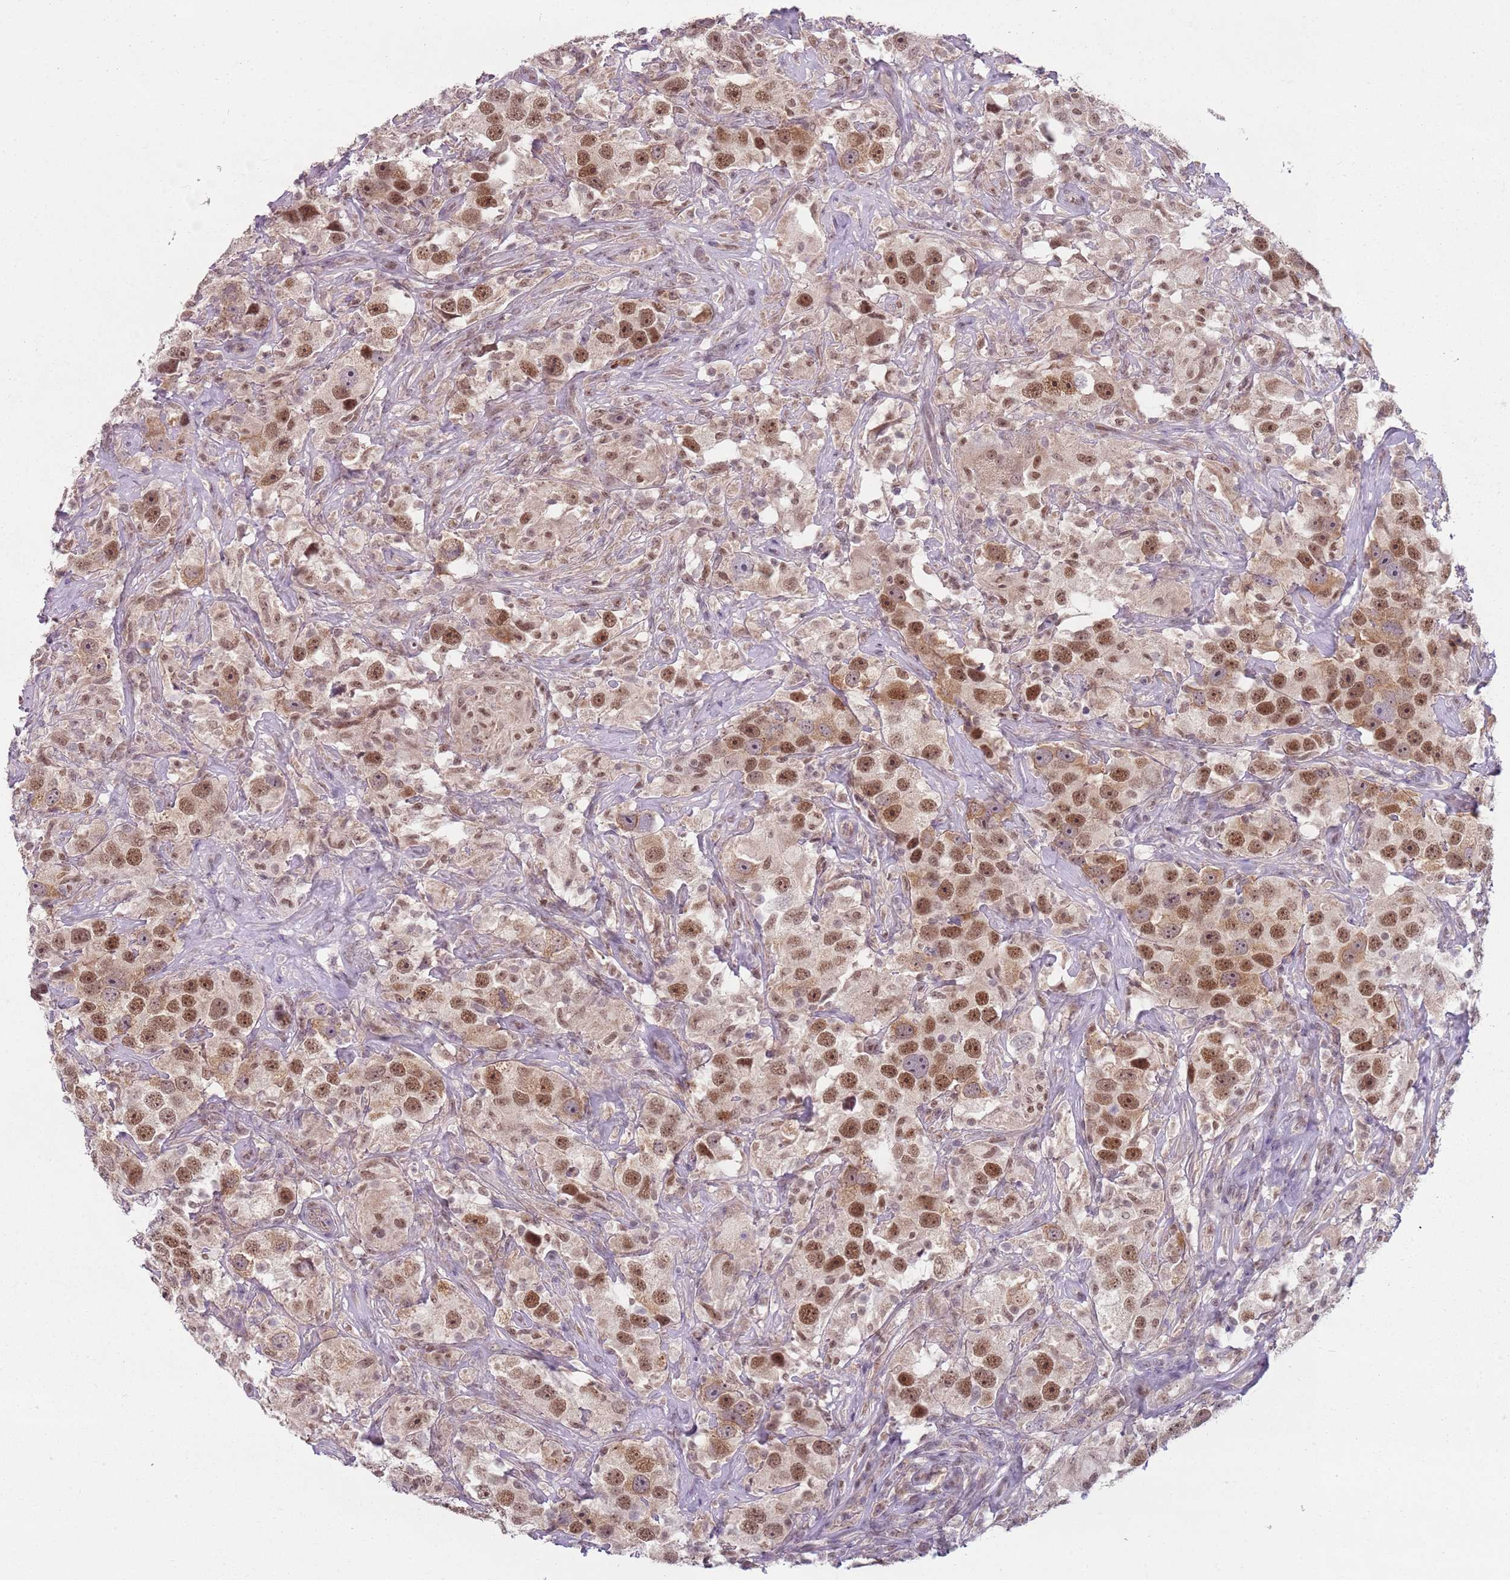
{"staining": {"intensity": "strong", "quantity": "25%-75%", "location": "nuclear"}, "tissue": "testis cancer", "cell_type": "Tumor cells", "image_type": "cancer", "snomed": [{"axis": "morphology", "description": "Seminoma, NOS"}, {"axis": "topography", "description": "Testis"}], "caption": "Testis seminoma tissue displays strong nuclear positivity in approximately 25%-75% of tumor cells (IHC, brightfield microscopy, high magnification).", "gene": "SMARCAL1", "patient": {"sex": "male", "age": 49}}